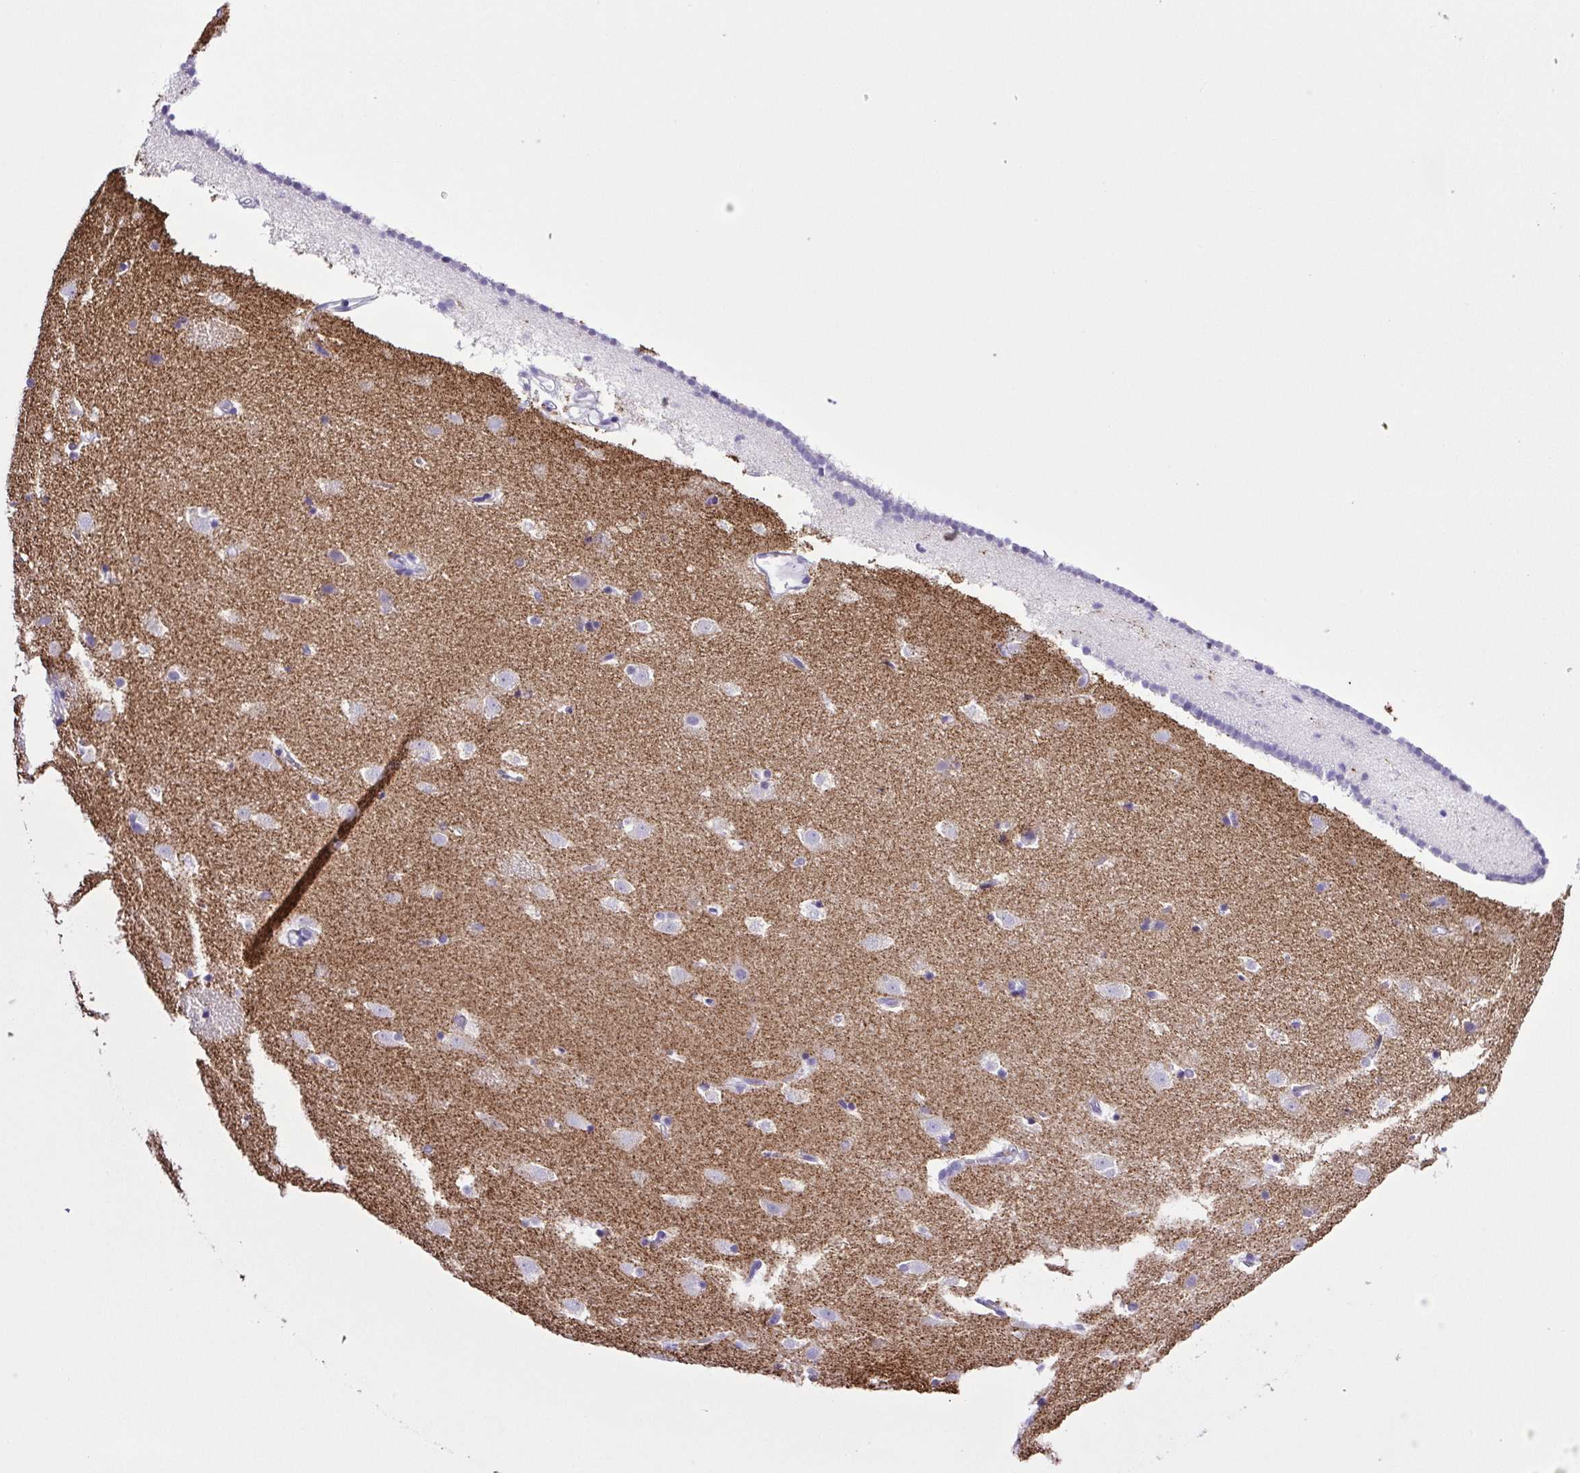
{"staining": {"intensity": "negative", "quantity": "none", "location": "none"}, "tissue": "caudate", "cell_type": "Glial cells", "image_type": "normal", "snomed": [{"axis": "morphology", "description": "Normal tissue, NOS"}, {"axis": "topography", "description": "Lateral ventricle wall"}], "caption": "Immunohistochemistry photomicrograph of benign human caudate stained for a protein (brown), which shows no staining in glial cells. (Stains: DAB immunohistochemistry with hematoxylin counter stain, Microscopy: brightfield microscopy at high magnification).", "gene": "SYNPR", "patient": {"sex": "male", "age": 37}}